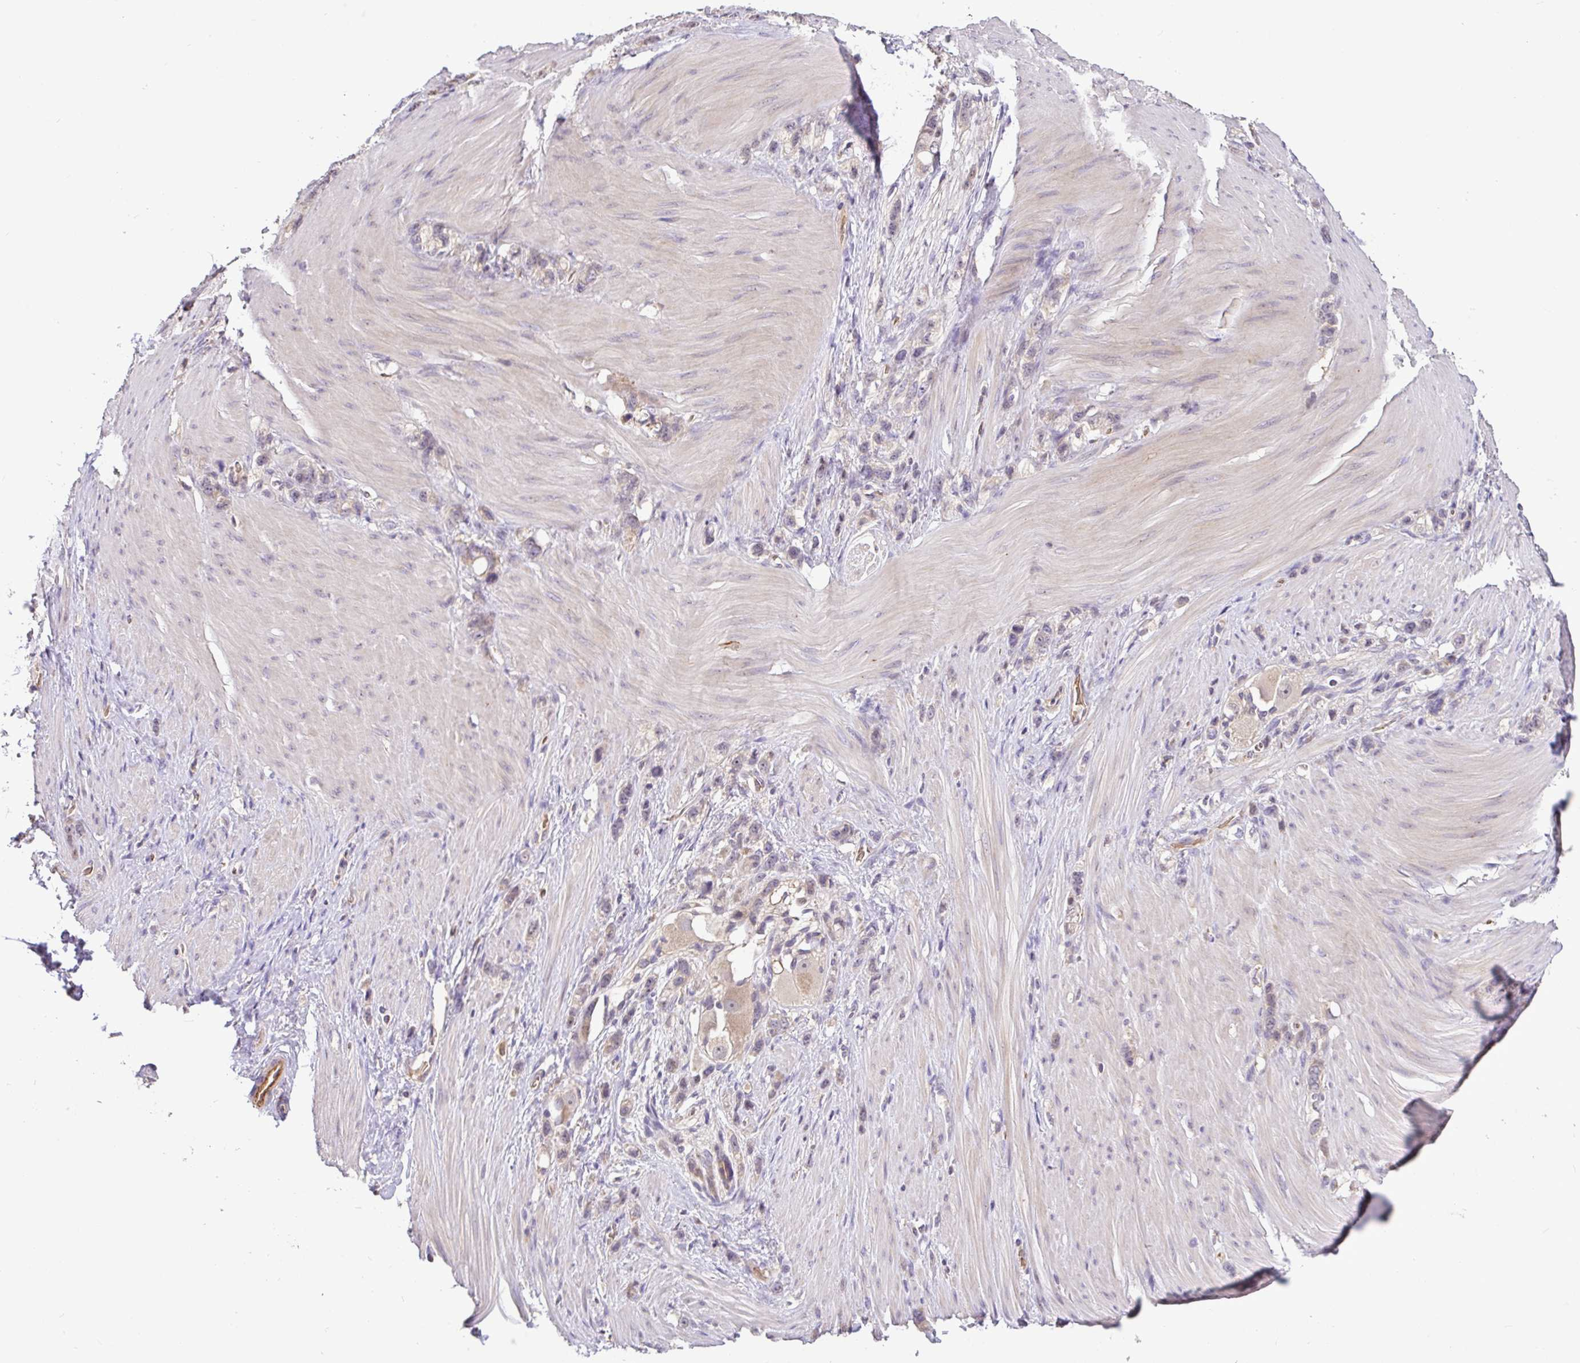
{"staining": {"intensity": "negative", "quantity": "none", "location": "none"}, "tissue": "stomach cancer", "cell_type": "Tumor cells", "image_type": "cancer", "snomed": [{"axis": "morphology", "description": "Adenocarcinoma, NOS"}, {"axis": "topography", "description": "Stomach"}], "caption": "A micrograph of human stomach adenocarcinoma is negative for staining in tumor cells.", "gene": "C1QTNF9B", "patient": {"sex": "female", "age": 65}}